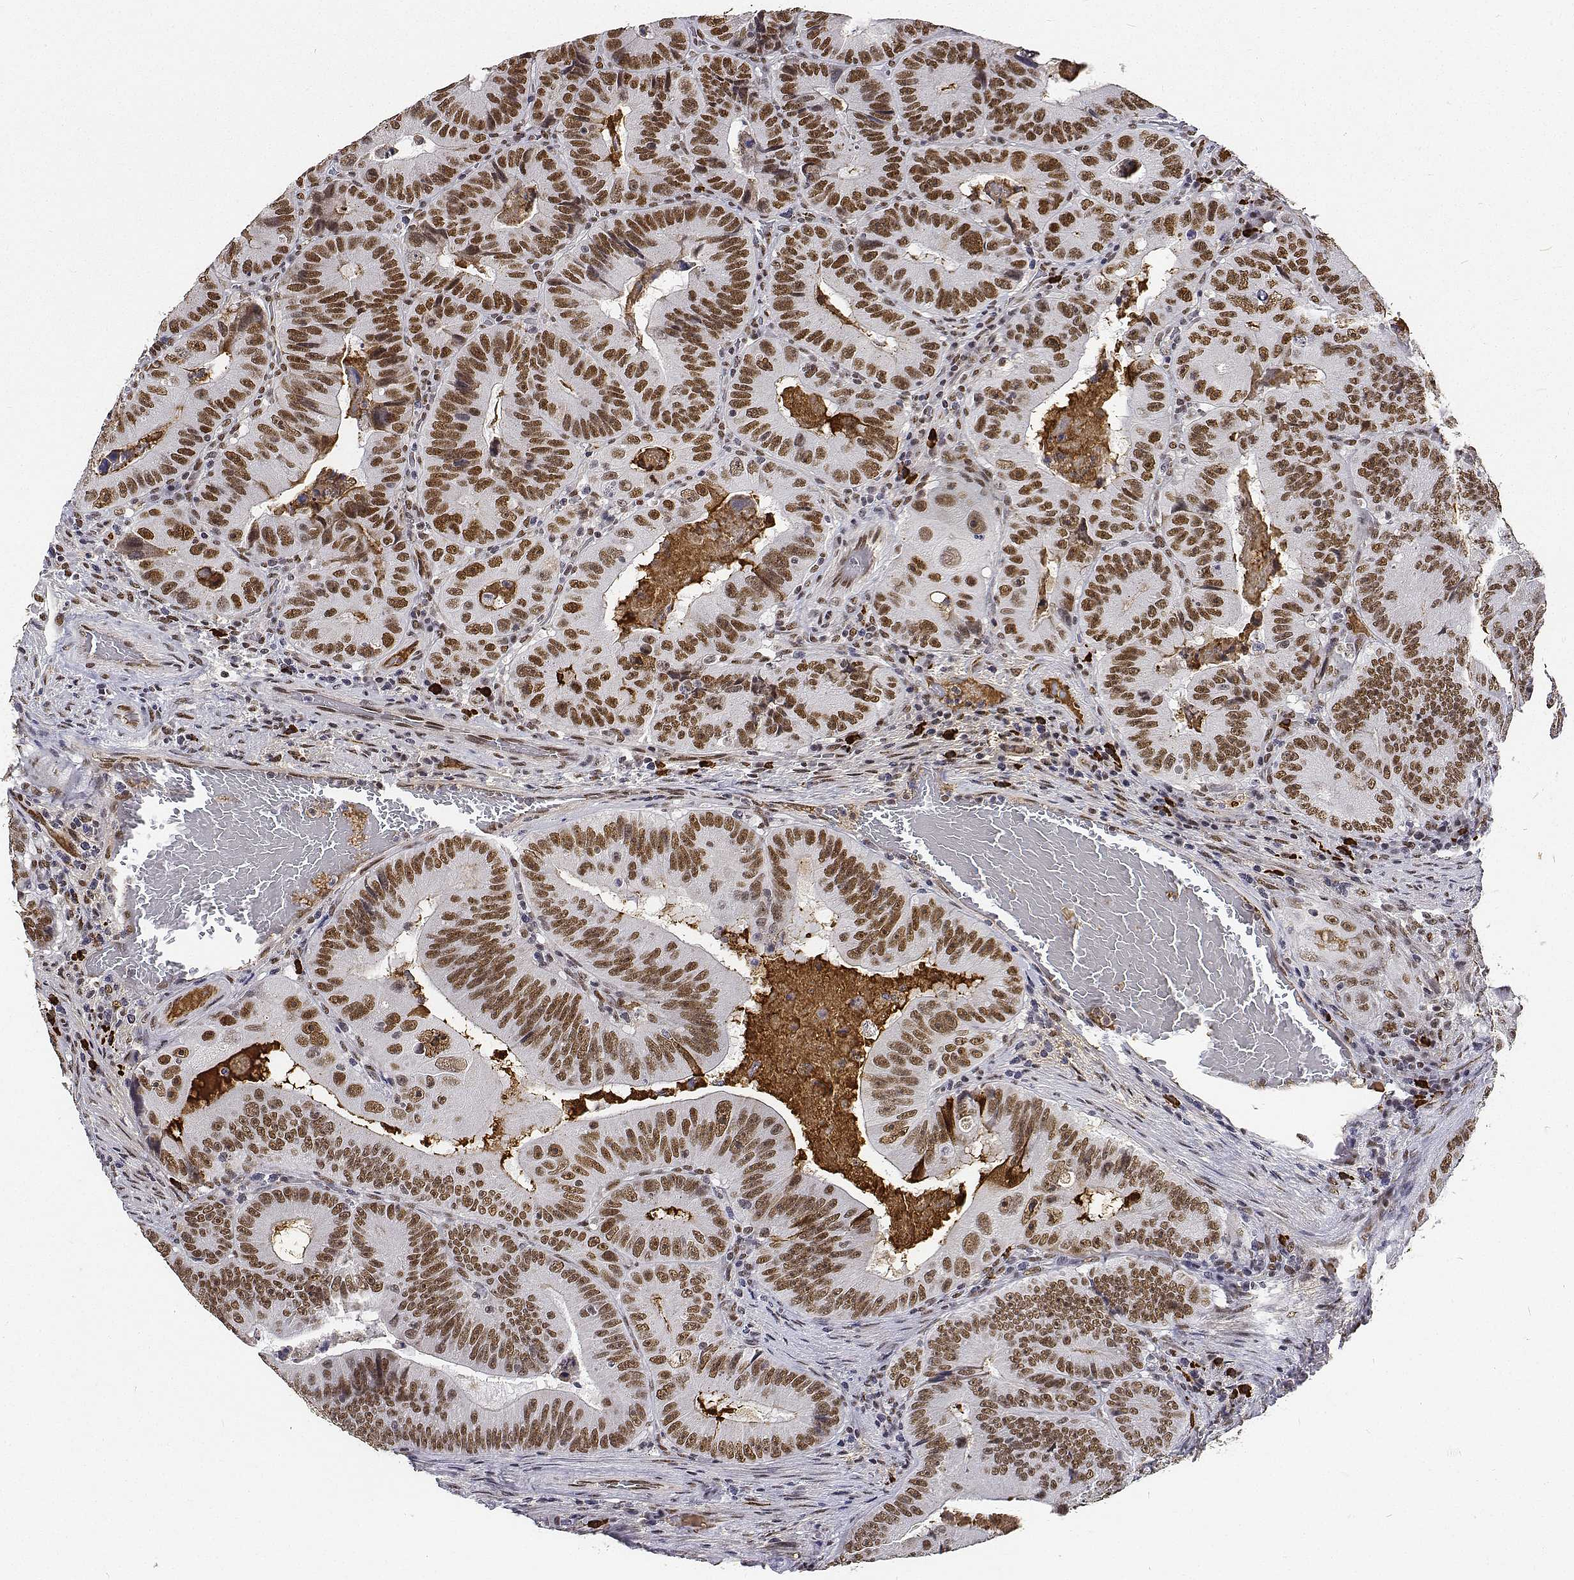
{"staining": {"intensity": "moderate", "quantity": ">75%", "location": "nuclear"}, "tissue": "colorectal cancer", "cell_type": "Tumor cells", "image_type": "cancer", "snomed": [{"axis": "morphology", "description": "Adenocarcinoma, NOS"}, {"axis": "topography", "description": "Colon"}], "caption": "High-magnification brightfield microscopy of adenocarcinoma (colorectal) stained with DAB (brown) and counterstained with hematoxylin (blue). tumor cells exhibit moderate nuclear staining is seen in about>75% of cells.", "gene": "ATRX", "patient": {"sex": "female", "age": 86}}